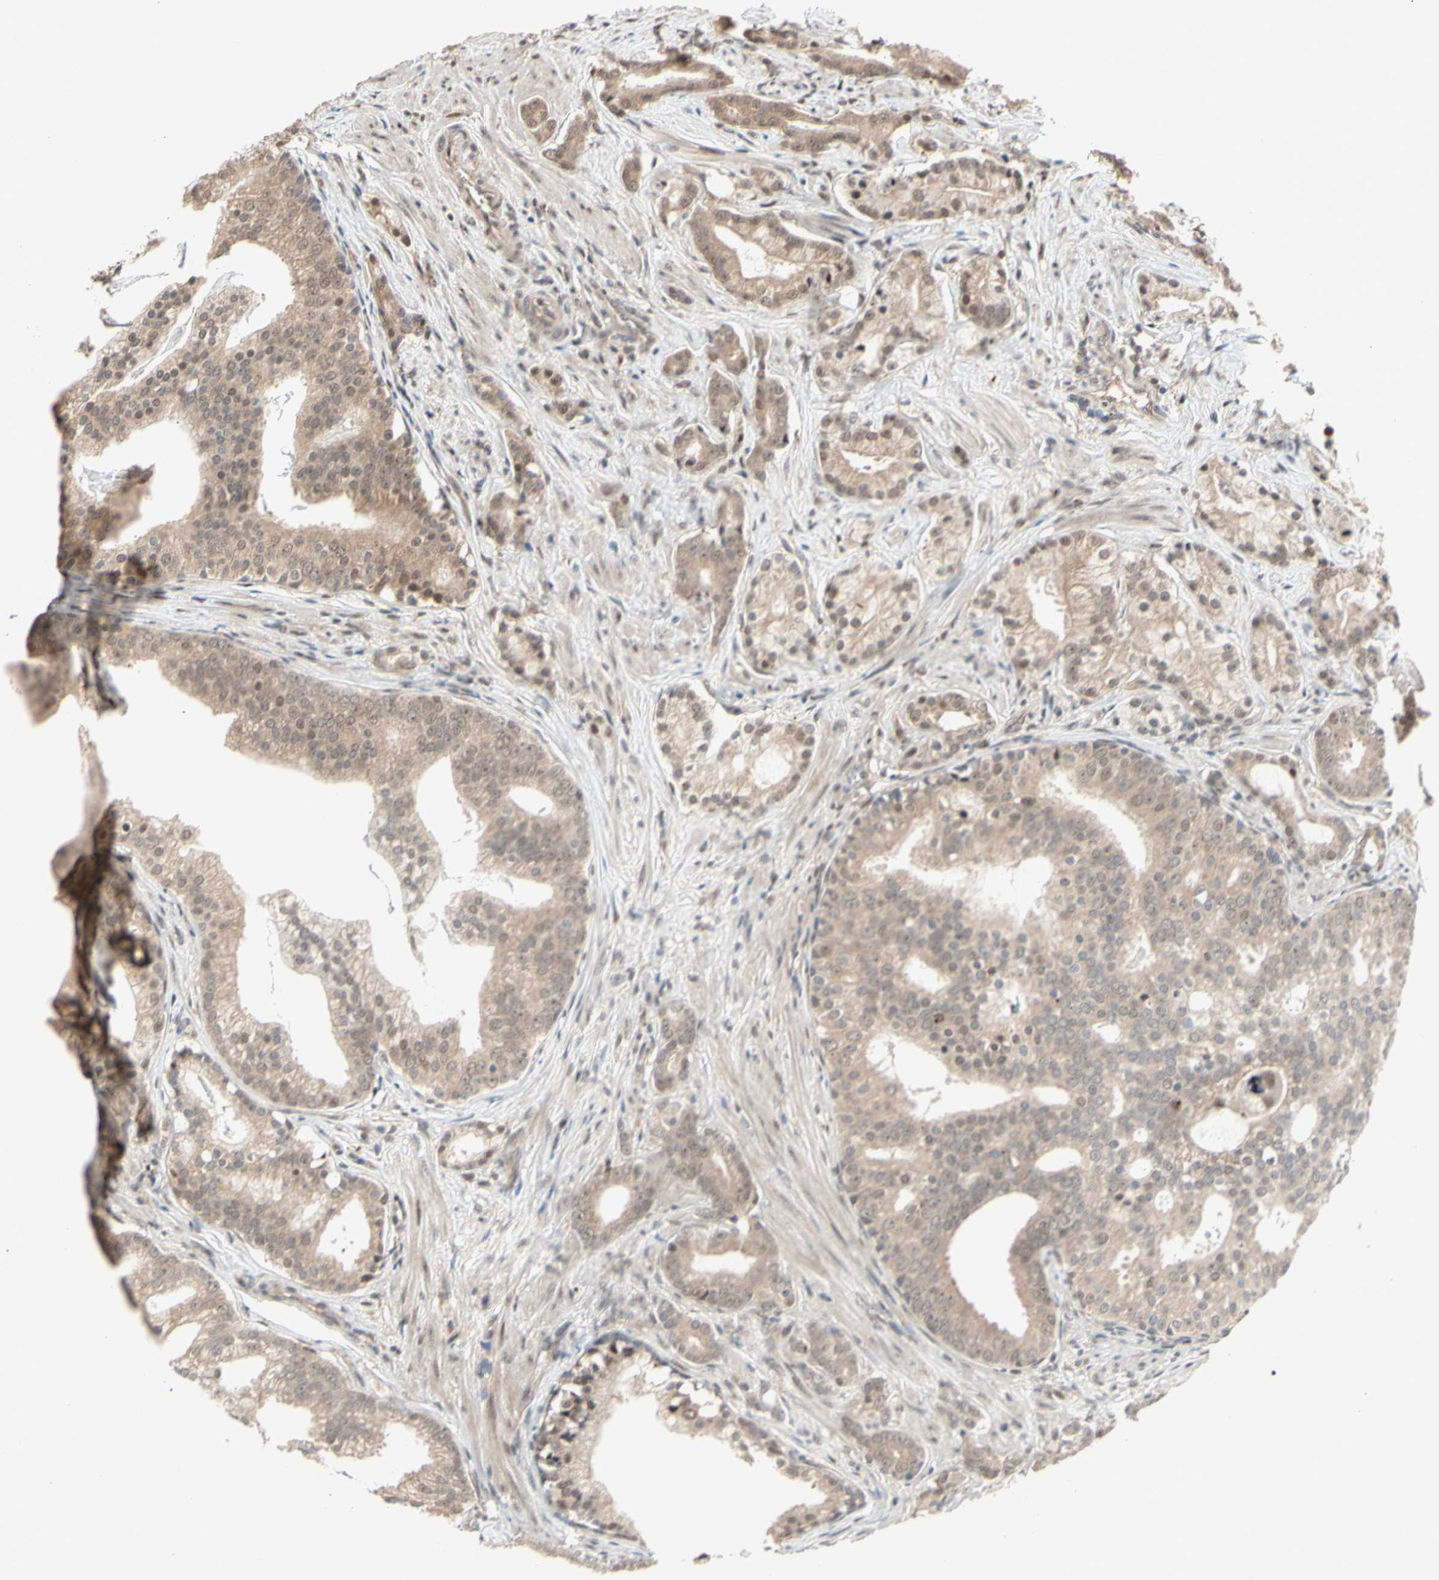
{"staining": {"intensity": "weak", "quantity": ">75%", "location": "cytoplasmic/membranous"}, "tissue": "prostate cancer", "cell_type": "Tumor cells", "image_type": "cancer", "snomed": [{"axis": "morphology", "description": "Adenocarcinoma, Low grade"}, {"axis": "topography", "description": "Prostate"}], "caption": "Prostate cancer (low-grade adenocarcinoma) stained with a brown dye demonstrates weak cytoplasmic/membranous positive expression in about >75% of tumor cells.", "gene": "NGEF", "patient": {"sex": "male", "age": 58}}